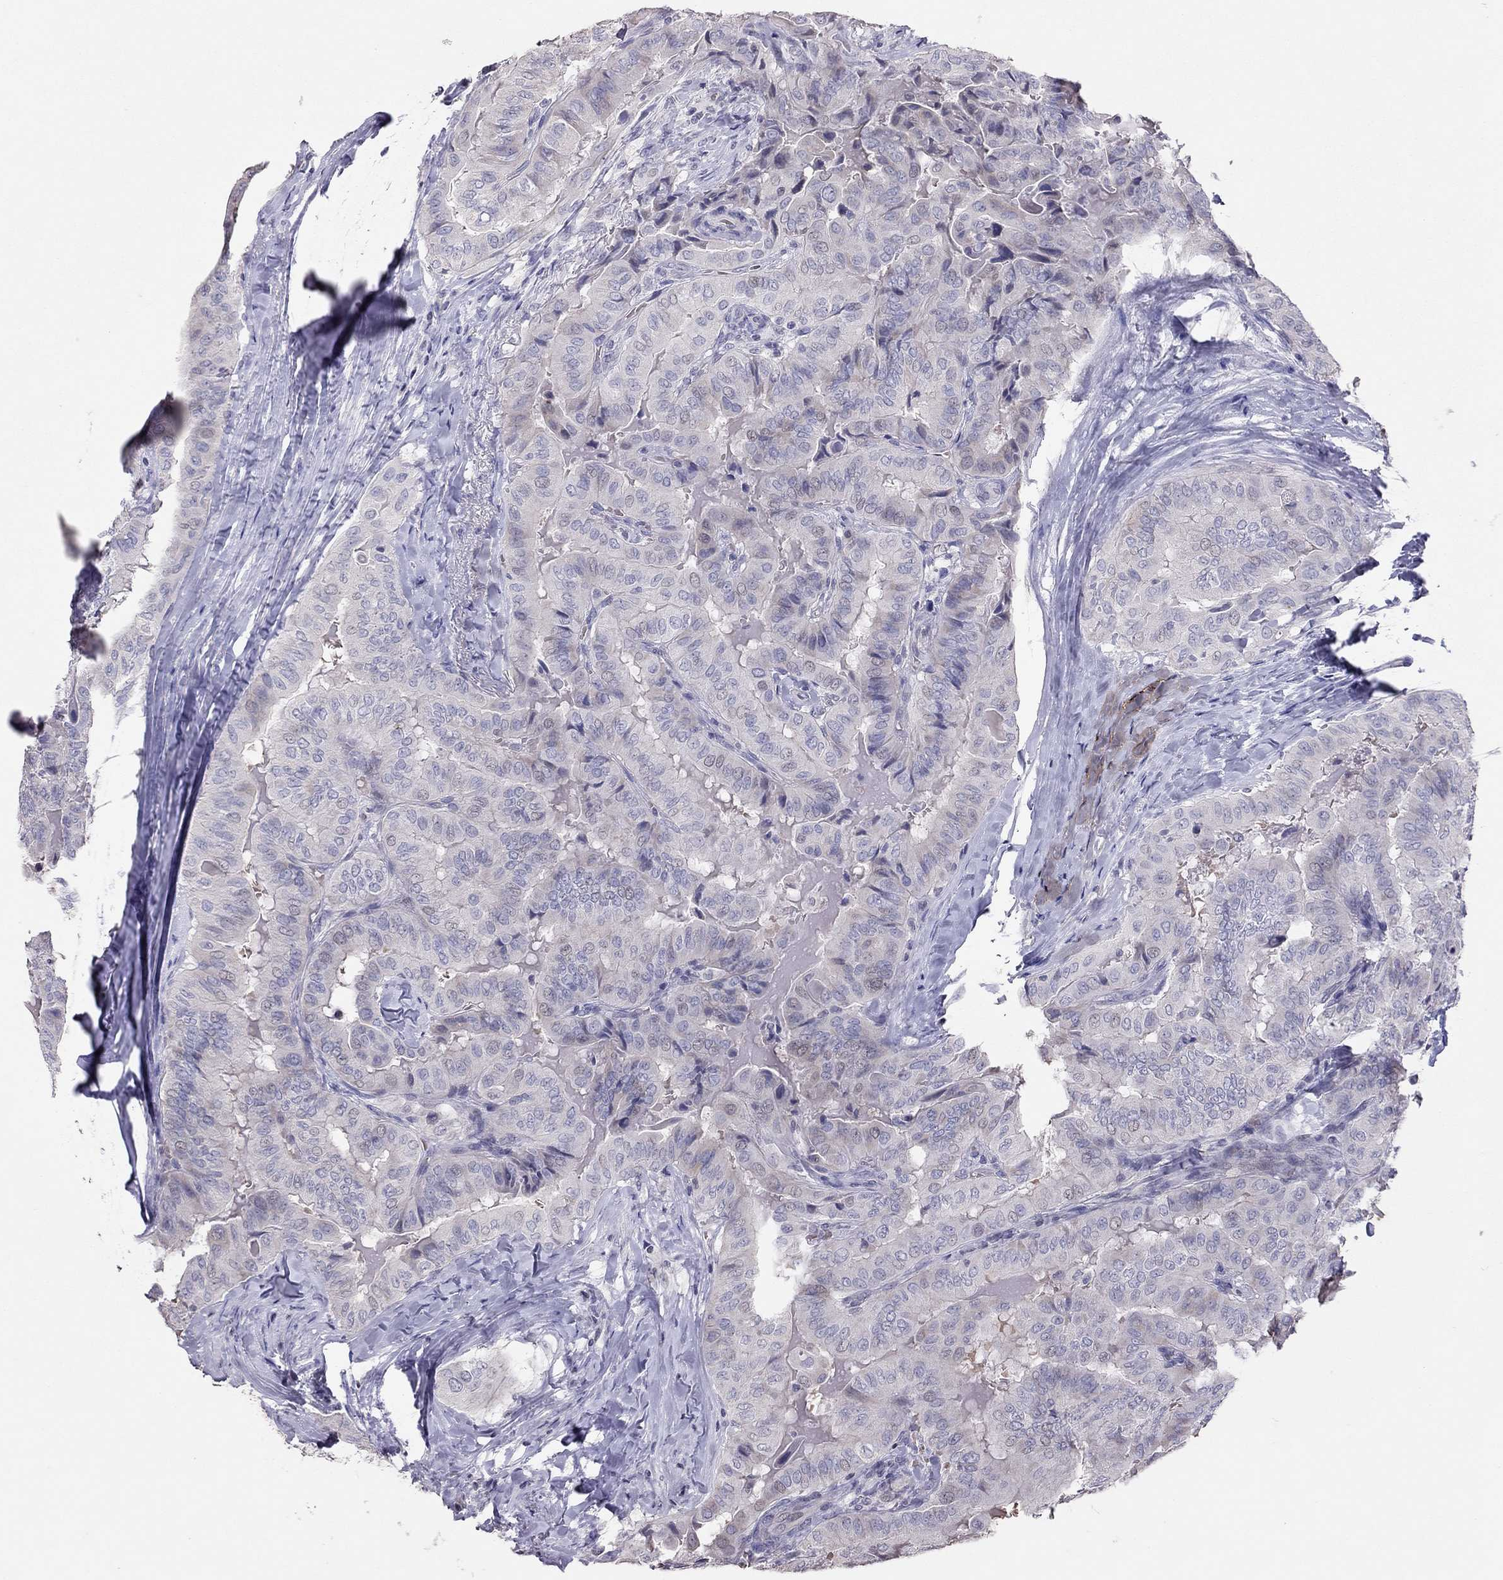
{"staining": {"intensity": "negative", "quantity": "none", "location": "none"}, "tissue": "thyroid cancer", "cell_type": "Tumor cells", "image_type": "cancer", "snomed": [{"axis": "morphology", "description": "Papillary adenocarcinoma, NOS"}, {"axis": "topography", "description": "Thyroid gland"}], "caption": "Immunohistochemistry (IHC) photomicrograph of neoplastic tissue: human thyroid cancer stained with DAB (3,3'-diaminobenzidine) displays no significant protein expression in tumor cells. (Brightfield microscopy of DAB IHC at high magnification).", "gene": "TSHB", "patient": {"sex": "female", "age": 68}}